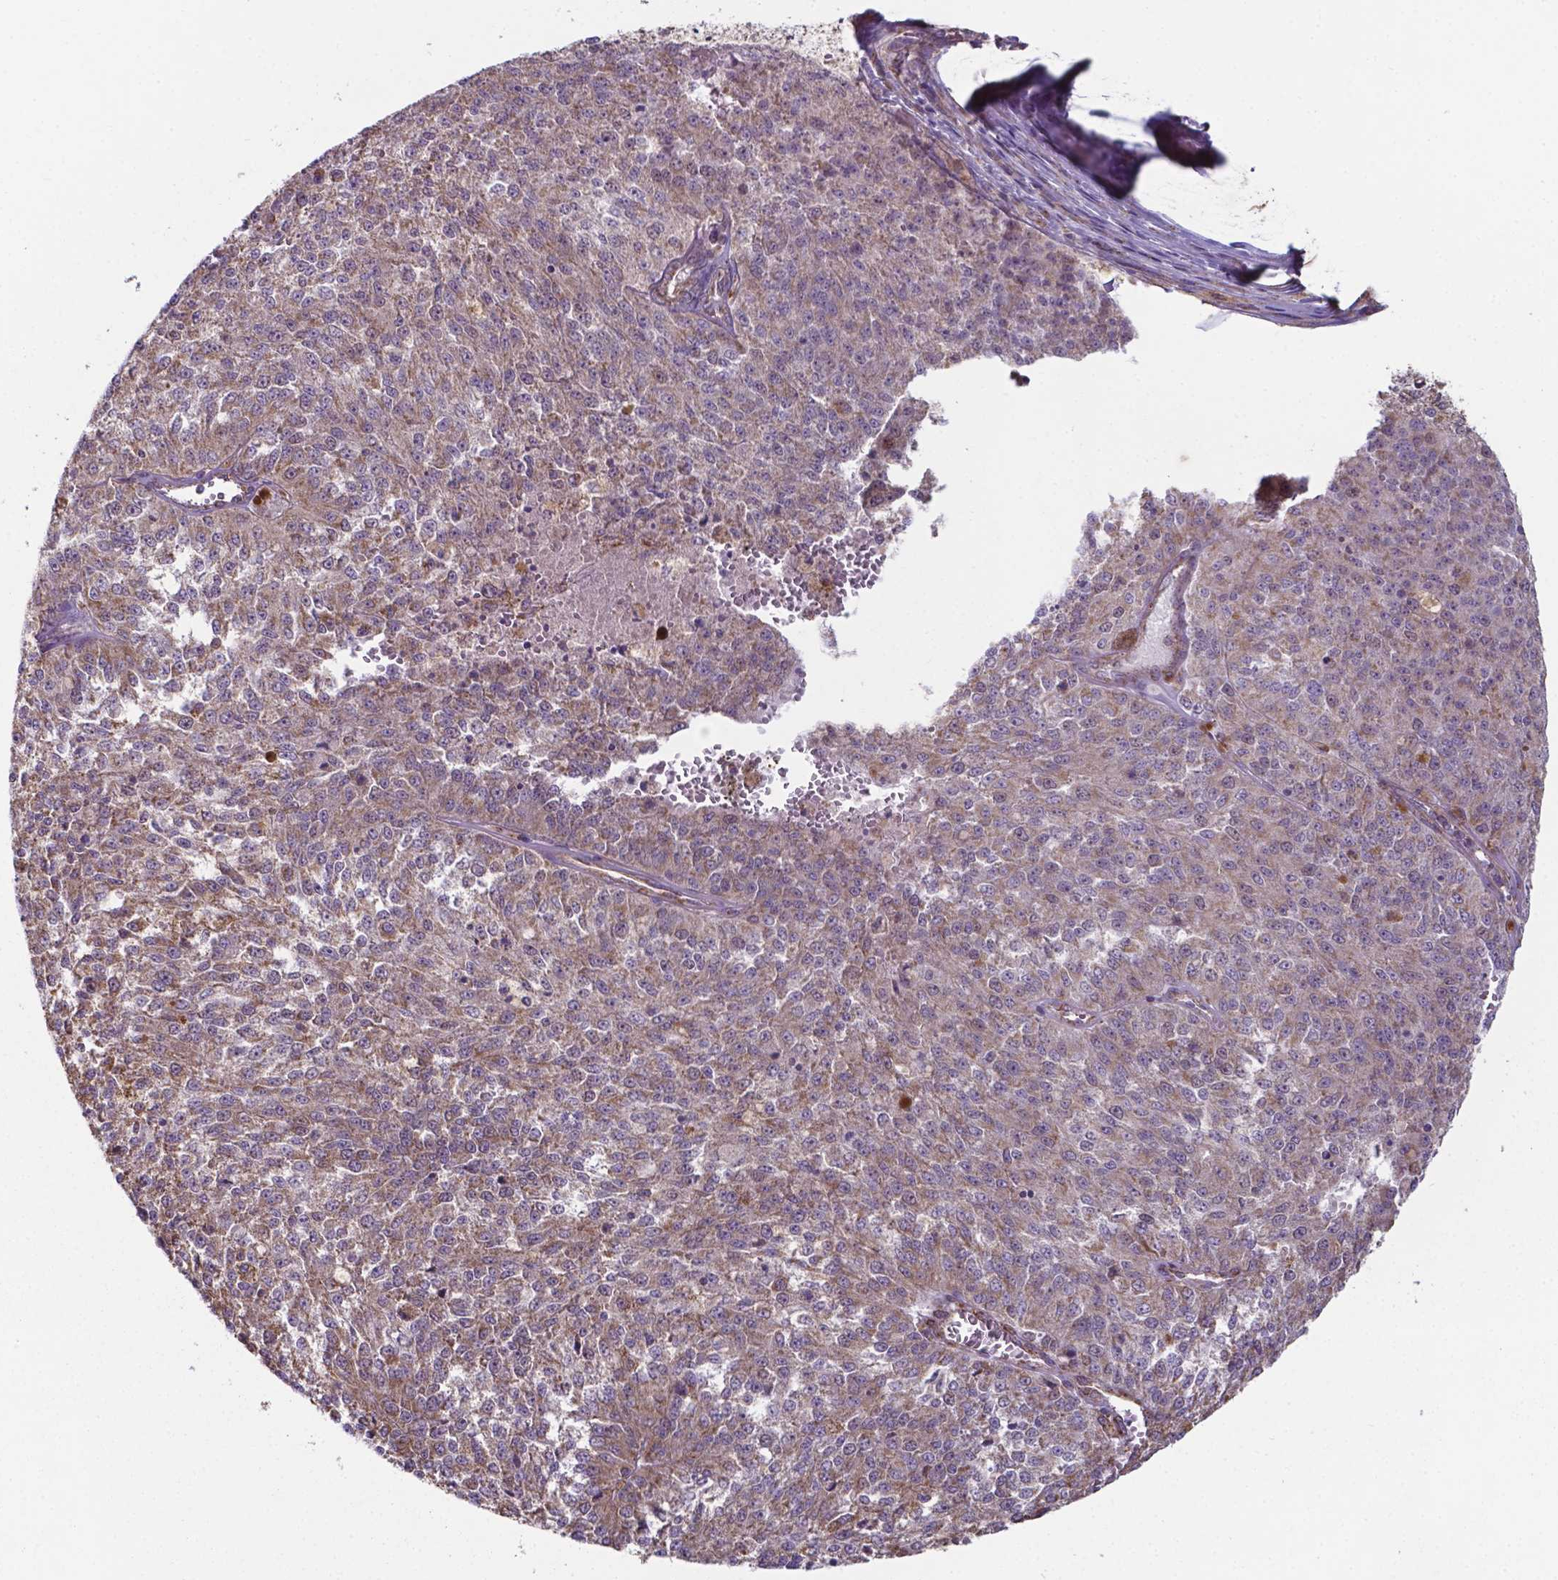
{"staining": {"intensity": "weak", "quantity": "25%-75%", "location": "cytoplasmic/membranous"}, "tissue": "melanoma", "cell_type": "Tumor cells", "image_type": "cancer", "snomed": [{"axis": "morphology", "description": "Malignant melanoma, Metastatic site"}, {"axis": "topography", "description": "Lymph node"}], "caption": "Tumor cells demonstrate low levels of weak cytoplasmic/membranous staining in about 25%-75% of cells in human melanoma. (IHC, brightfield microscopy, high magnification).", "gene": "FAM114A1", "patient": {"sex": "female", "age": 64}}